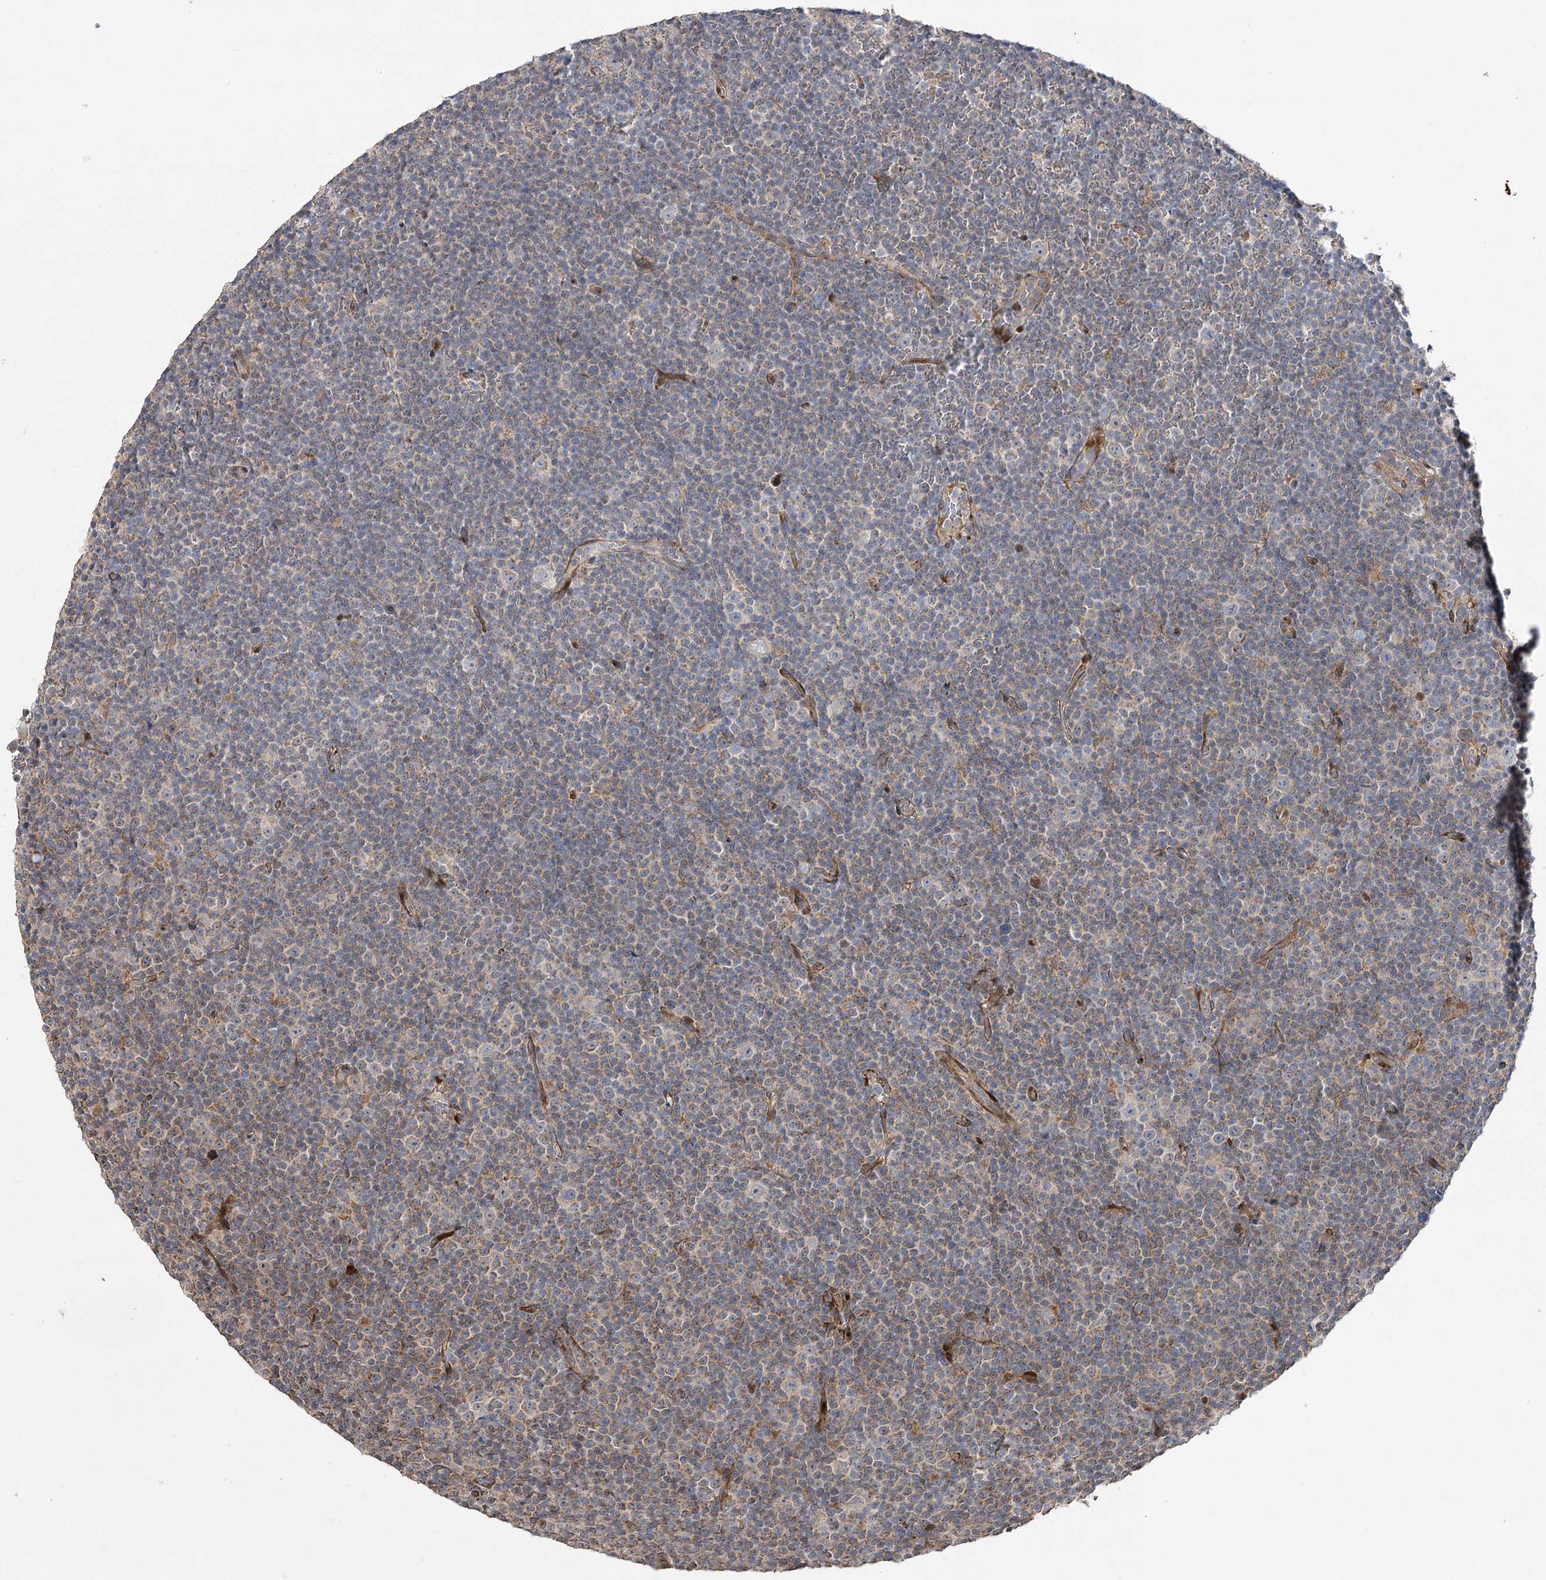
{"staining": {"intensity": "weak", "quantity": "25%-75%", "location": "cytoplasmic/membranous"}, "tissue": "lymphoma", "cell_type": "Tumor cells", "image_type": "cancer", "snomed": [{"axis": "morphology", "description": "Malignant lymphoma, non-Hodgkin's type, Low grade"}, {"axis": "topography", "description": "Lymph node"}], "caption": "A brown stain labels weak cytoplasmic/membranous staining of a protein in malignant lymphoma, non-Hodgkin's type (low-grade) tumor cells.", "gene": "OBSL1", "patient": {"sex": "female", "age": 67}}